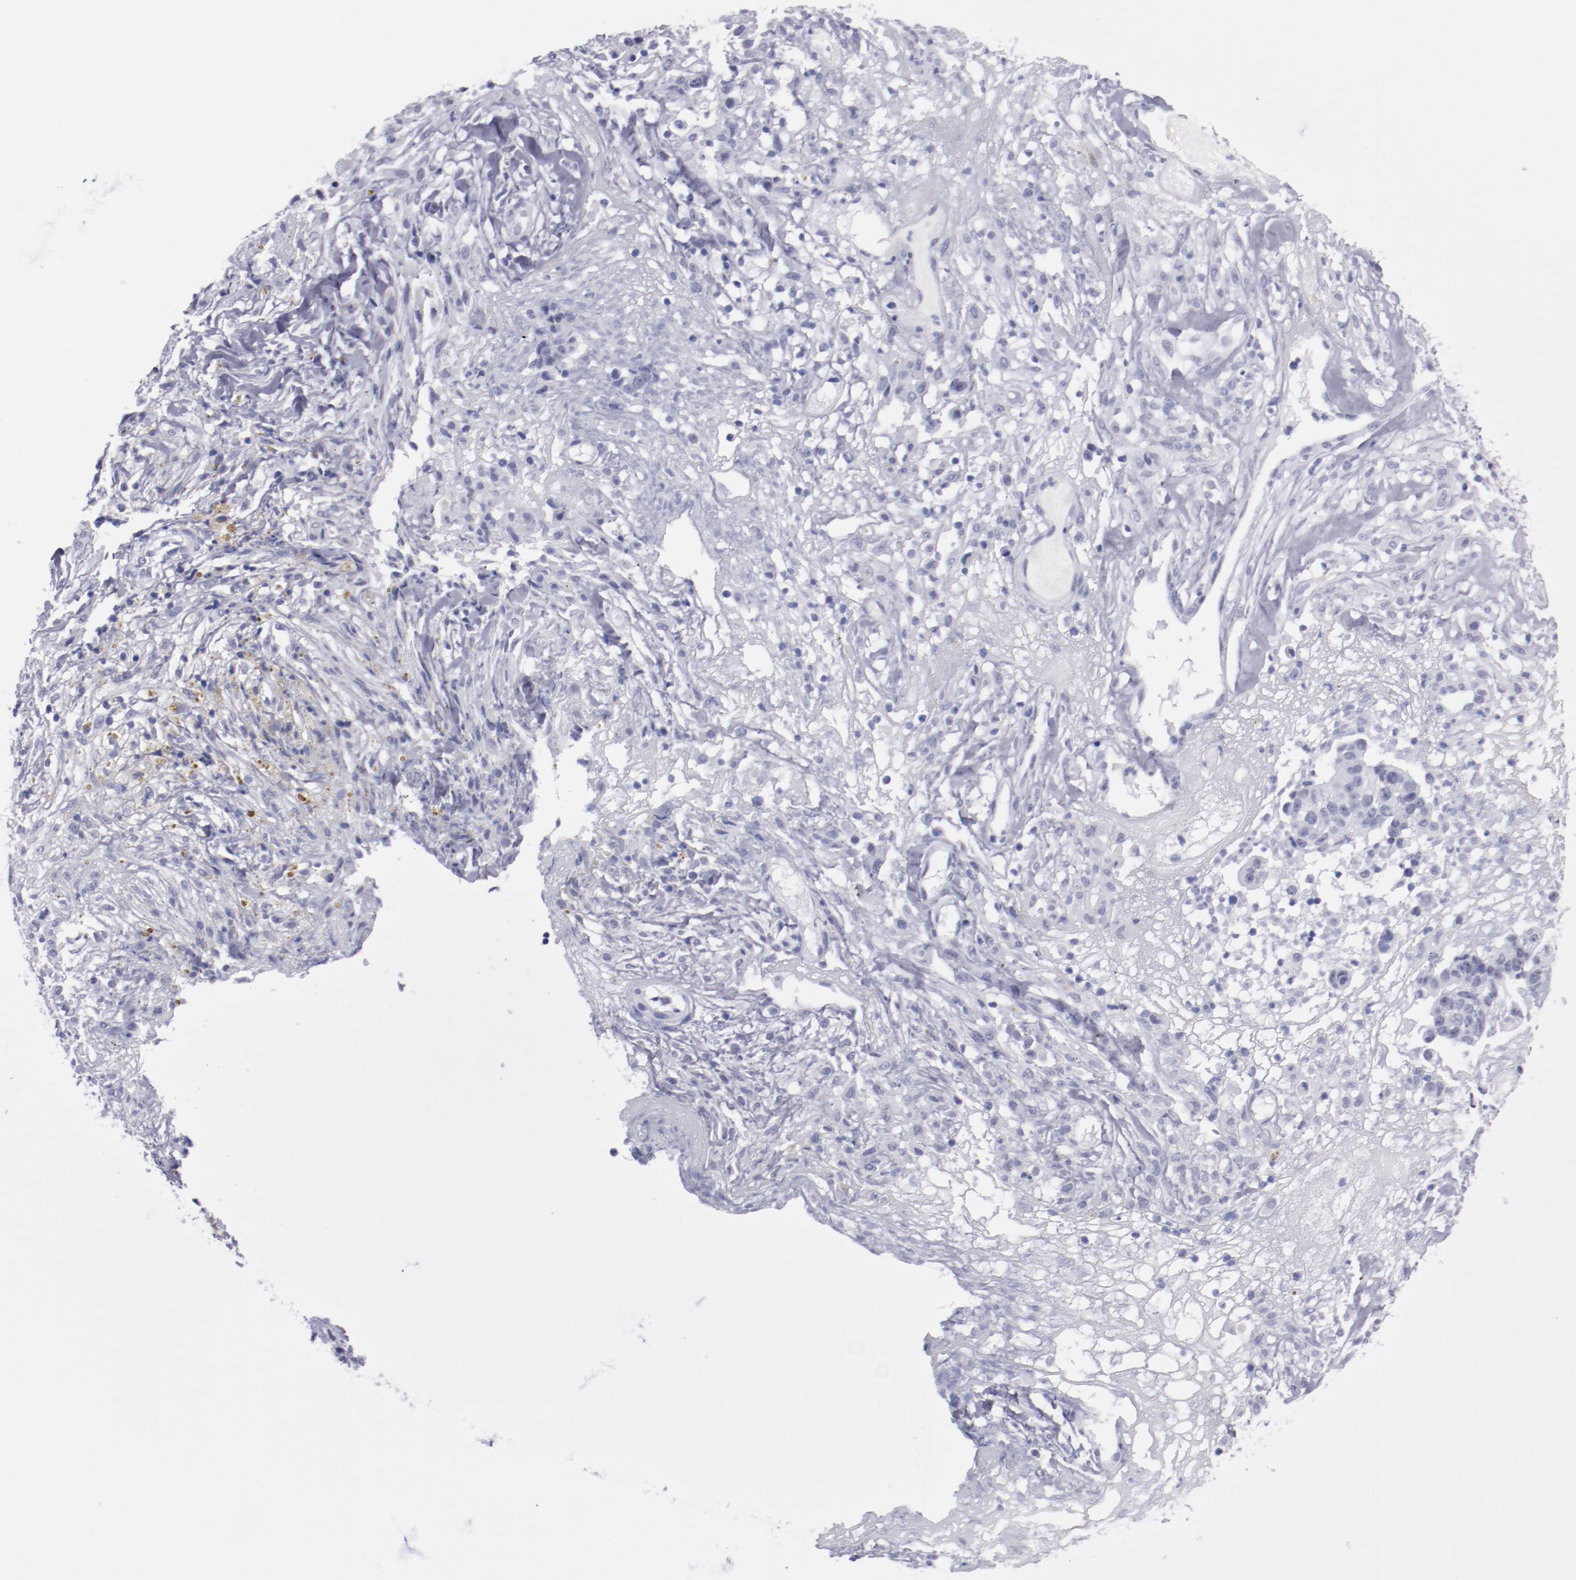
{"staining": {"intensity": "negative", "quantity": "none", "location": "none"}, "tissue": "ovarian cancer", "cell_type": "Tumor cells", "image_type": "cancer", "snomed": [{"axis": "morphology", "description": "Carcinoma, endometroid"}, {"axis": "topography", "description": "Ovary"}], "caption": "Immunohistochemical staining of human ovarian endometroid carcinoma shows no significant positivity in tumor cells.", "gene": "HNF1B", "patient": {"sex": "female", "age": 42}}